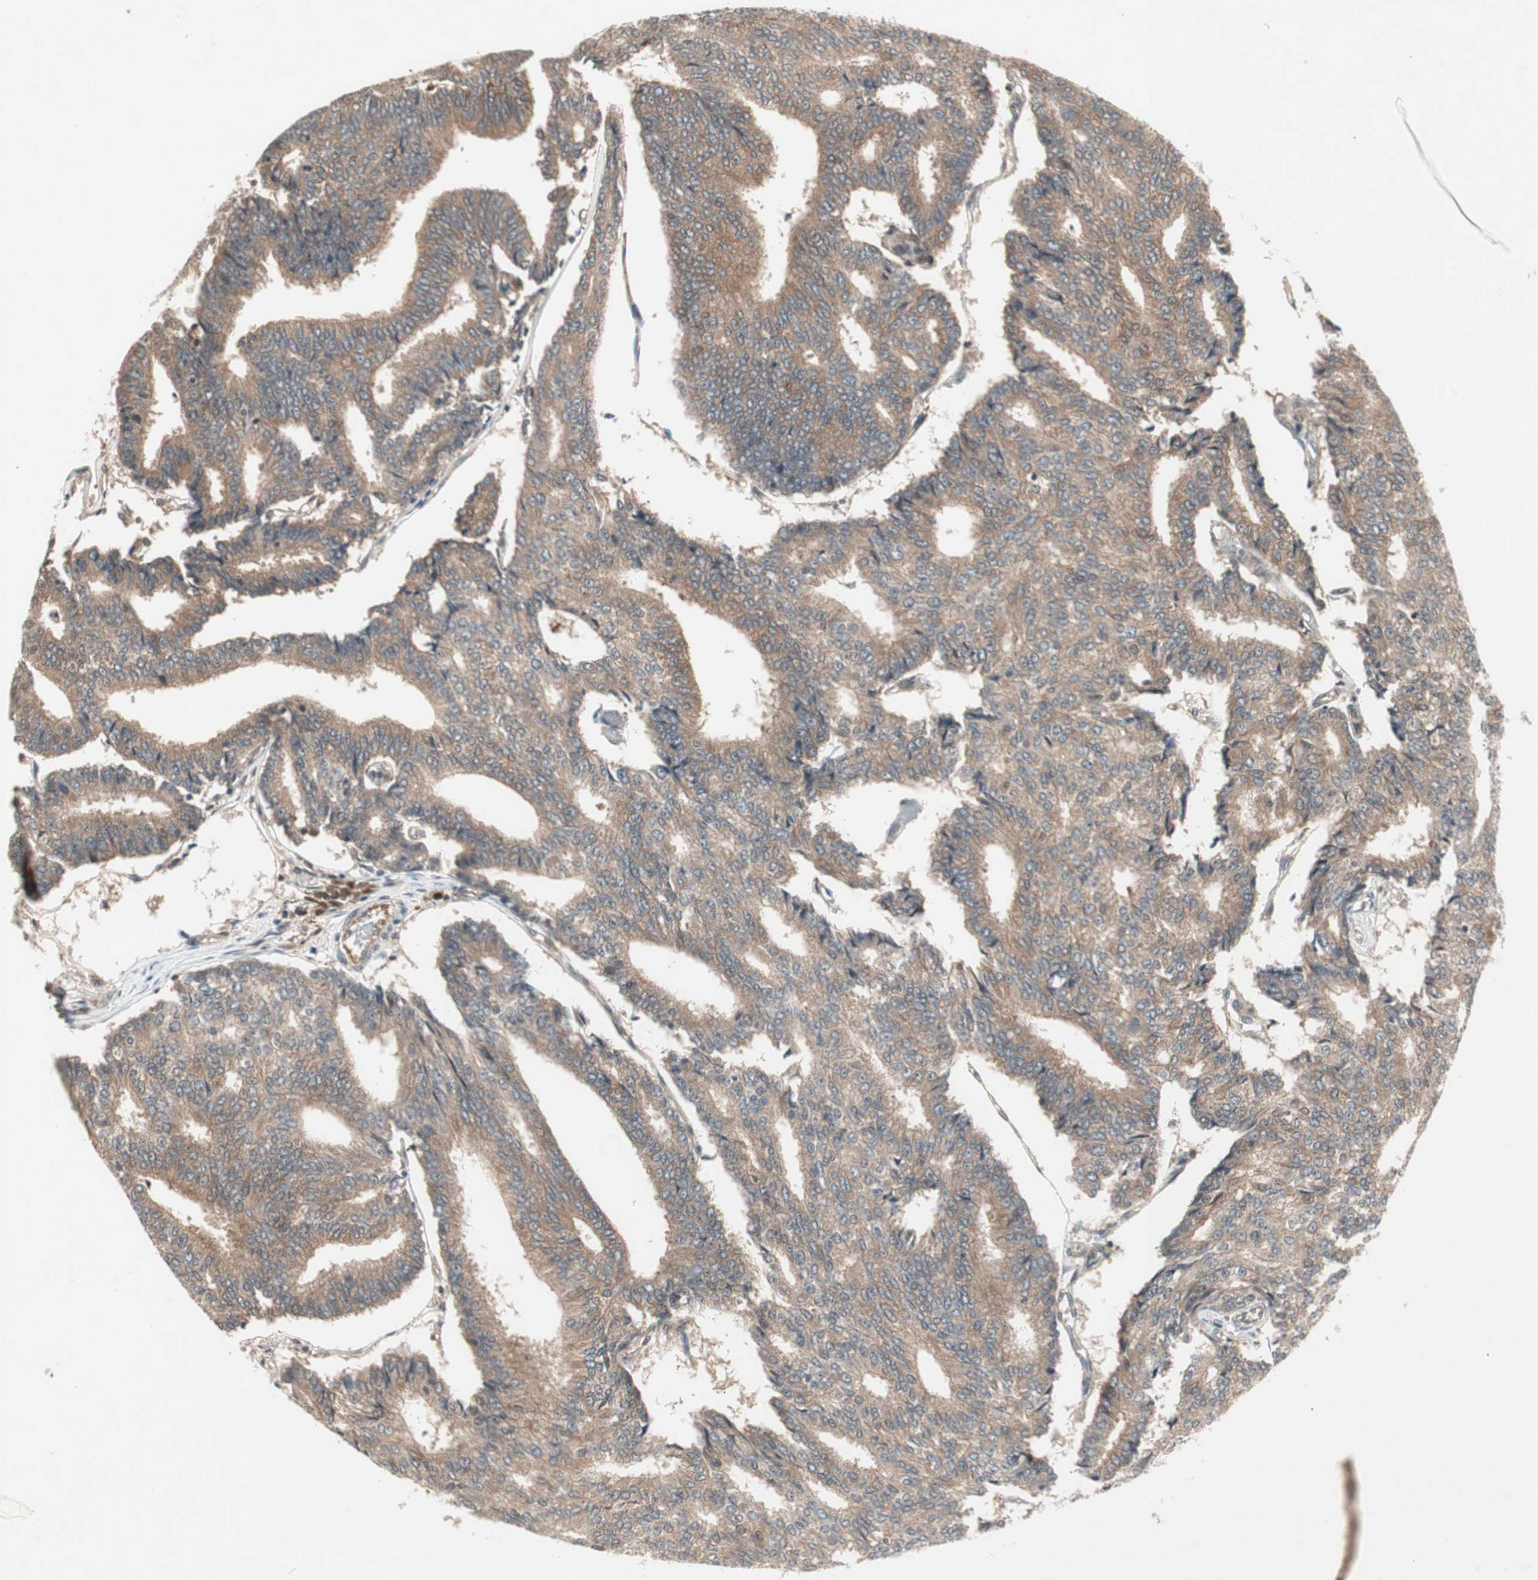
{"staining": {"intensity": "weak", "quantity": ">75%", "location": "cytoplasmic/membranous"}, "tissue": "prostate cancer", "cell_type": "Tumor cells", "image_type": "cancer", "snomed": [{"axis": "morphology", "description": "Adenocarcinoma, High grade"}, {"axis": "topography", "description": "Prostate"}], "caption": "This image shows immunohistochemistry (IHC) staining of human adenocarcinoma (high-grade) (prostate), with low weak cytoplasmic/membranous expression in about >75% of tumor cells.", "gene": "IRS1", "patient": {"sex": "male", "age": 55}}